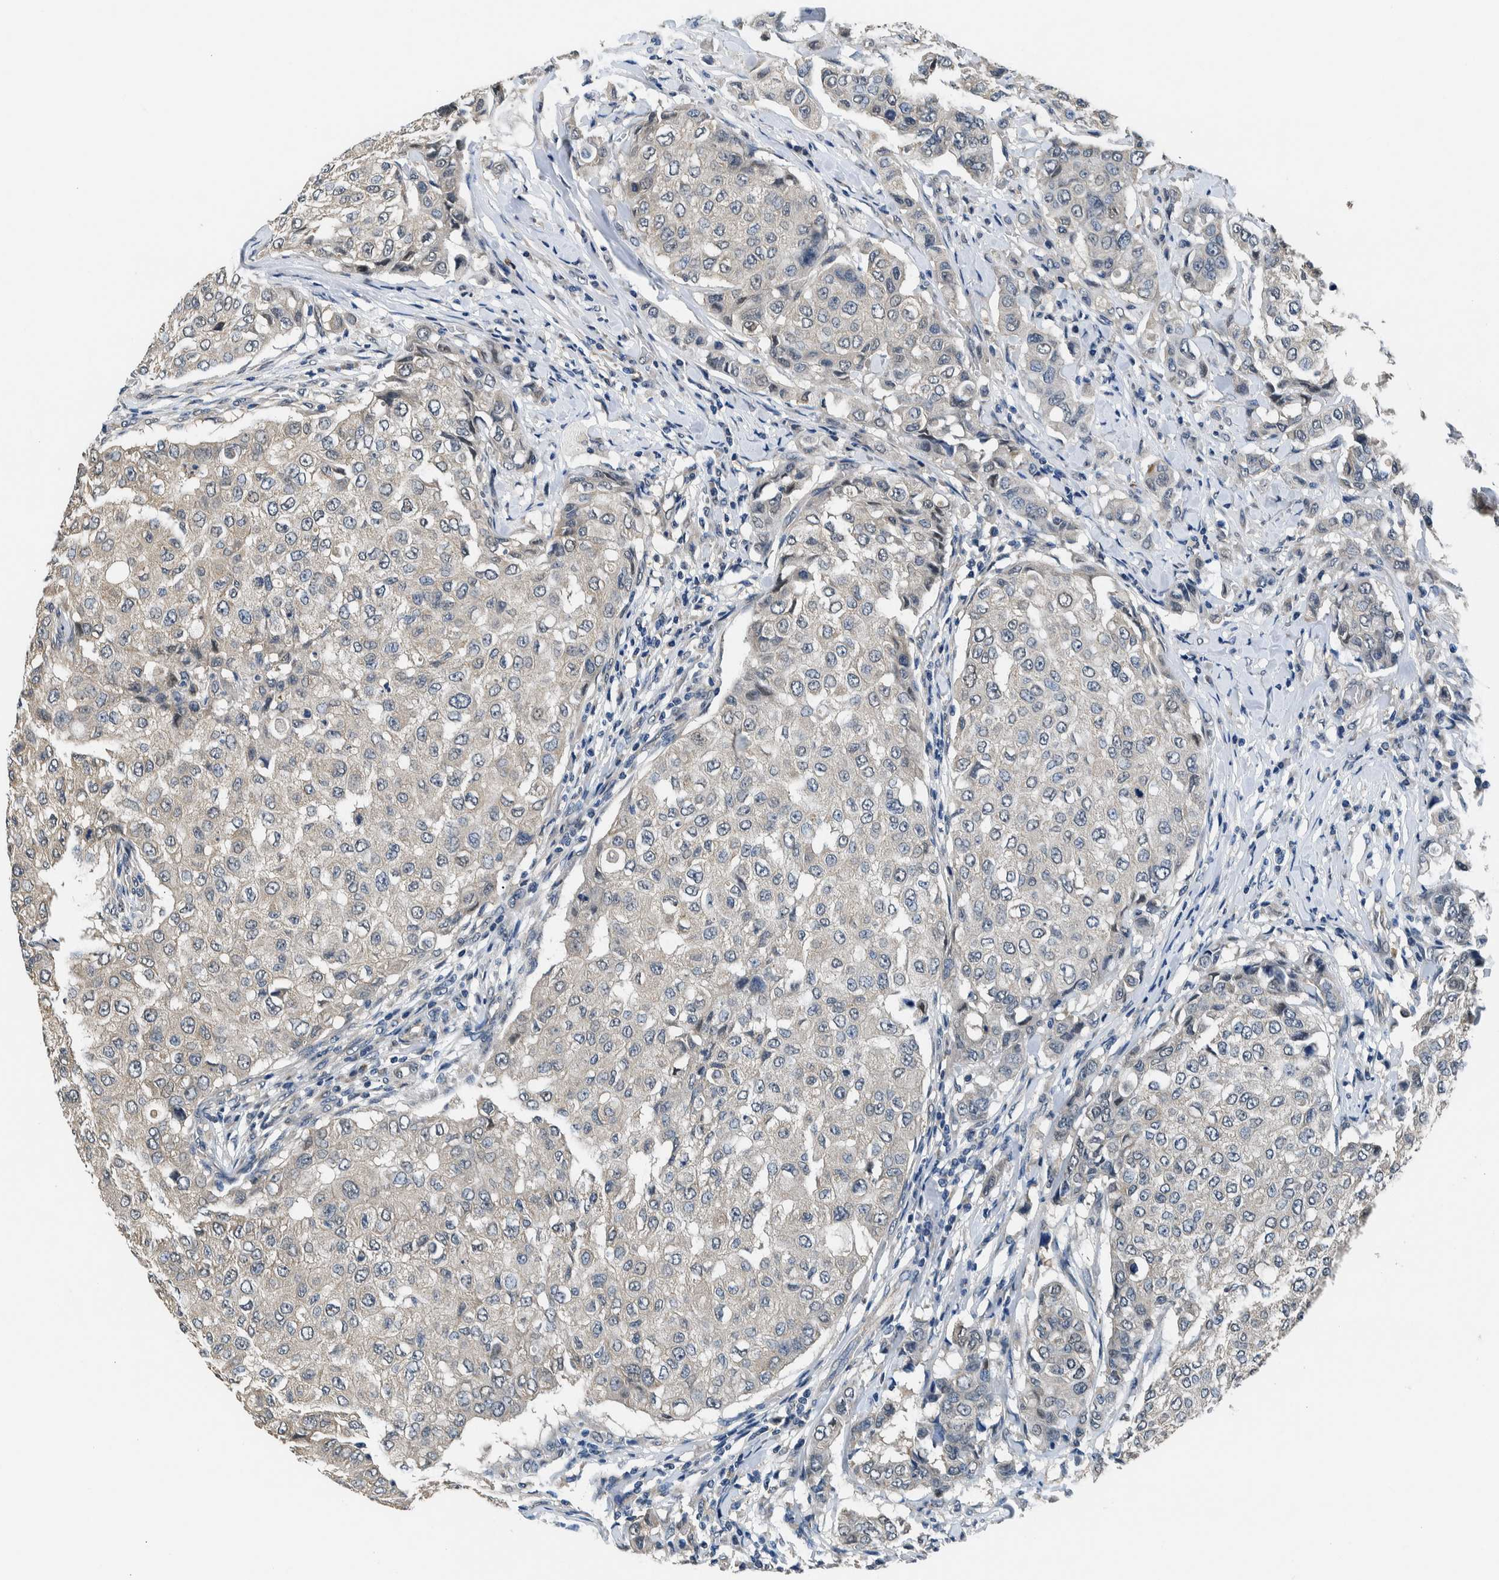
{"staining": {"intensity": "negative", "quantity": "none", "location": "none"}, "tissue": "breast cancer", "cell_type": "Tumor cells", "image_type": "cancer", "snomed": [{"axis": "morphology", "description": "Duct carcinoma"}, {"axis": "topography", "description": "Breast"}], "caption": "This is a histopathology image of immunohistochemistry staining of breast cancer, which shows no staining in tumor cells. (Brightfield microscopy of DAB (3,3'-diaminobenzidine) immunohistochemistry (IHC) at high magnification).", "gene": "NIBAN2", "patient": {"sex": "female", "age": 27}}